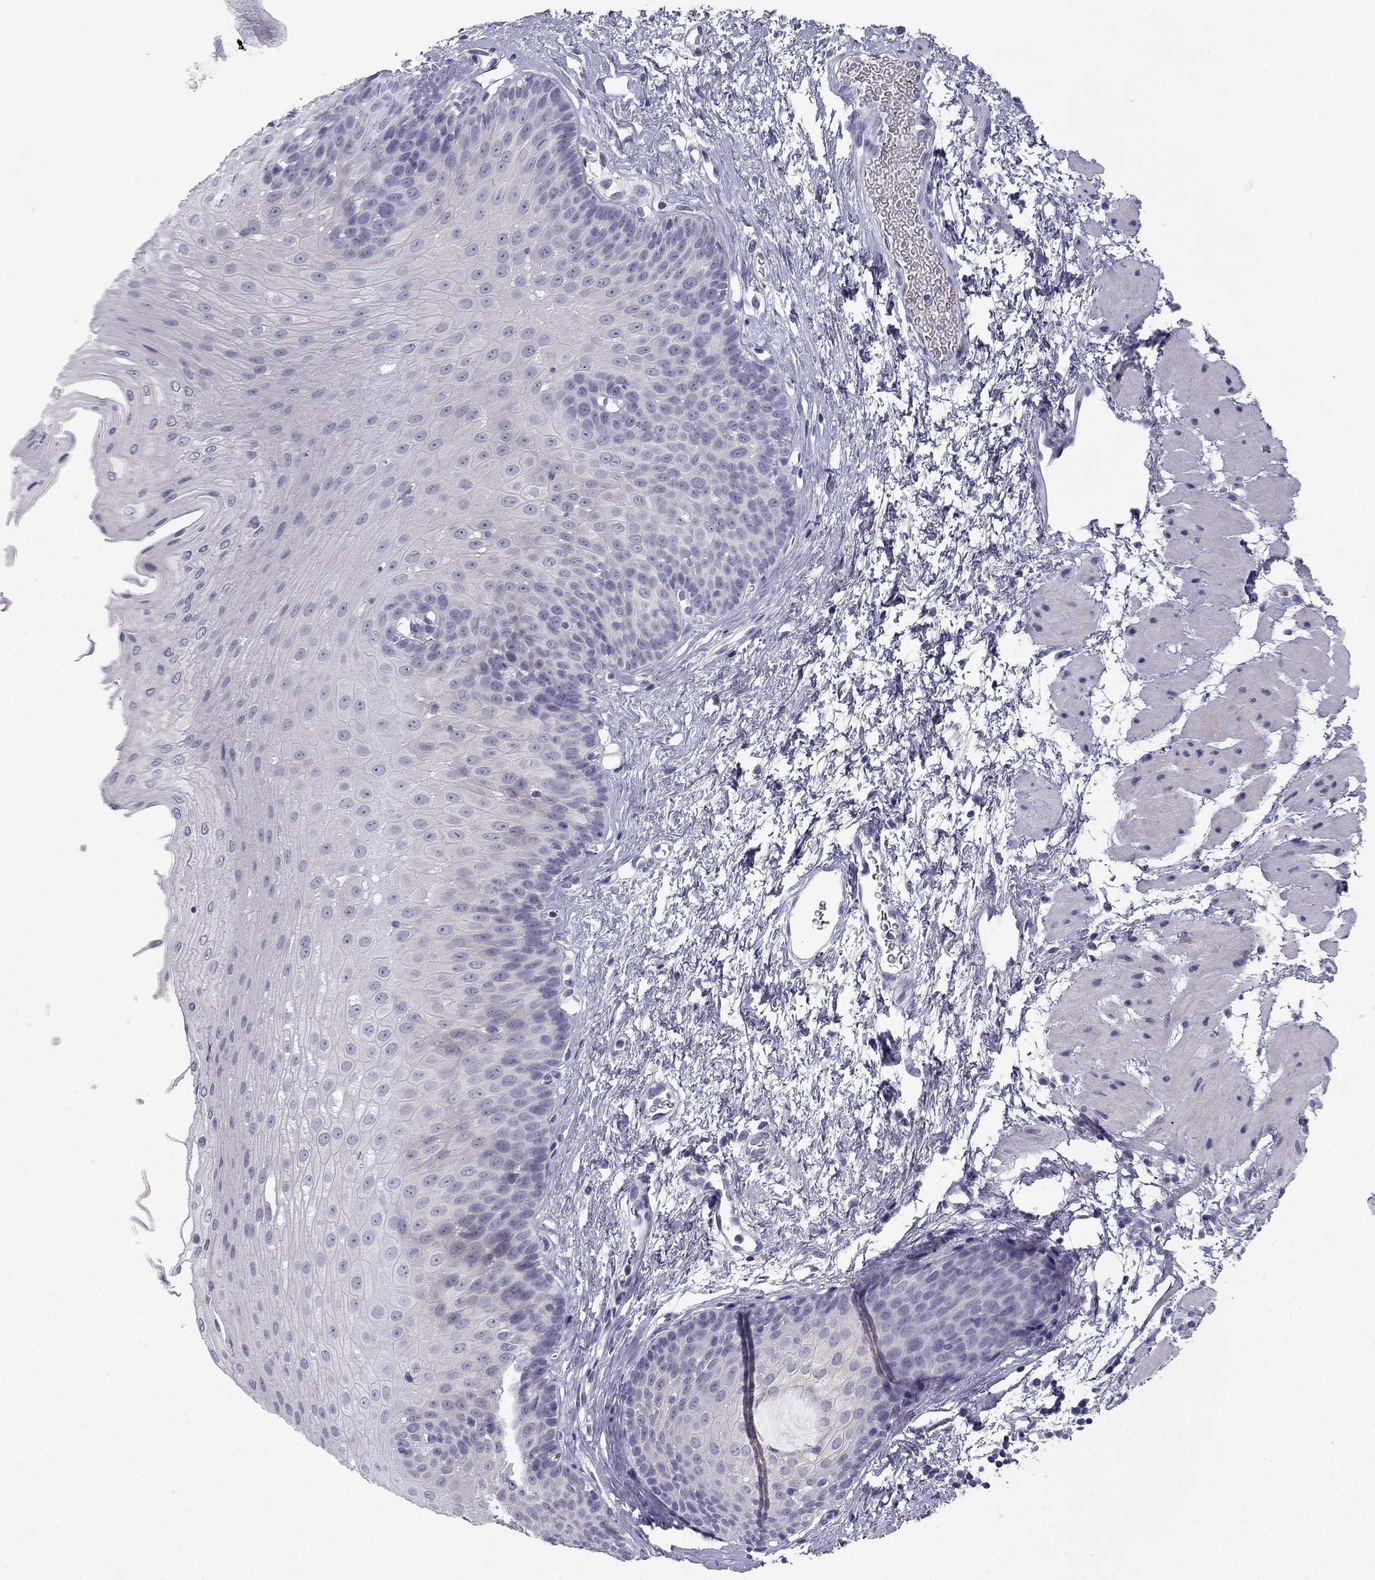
{"staining": {"intensity": "negative", "quantity": "none", "location": "none"}, "tissue": "esophagus", "cell_type": "Squamous epithelial cells", "image_type": "normal", "snomed": [{"axis": "morphology", "description": "Normal tissue, NOS"}, {"axis": "topography", "description": "Esophagus"}], "caption": "Immunohistochemistry of benign esophagus exhibits no positivity in squamous epithelial cells. Brightfield microscopy of immunohistochemistry stained with DAB (3,3'-diaminobenzidine) (brown) and hematoxylin (blue), captured at high magnification.", "gene": "SLC6A4", "patient": {"sex": "female", "age": 62}}